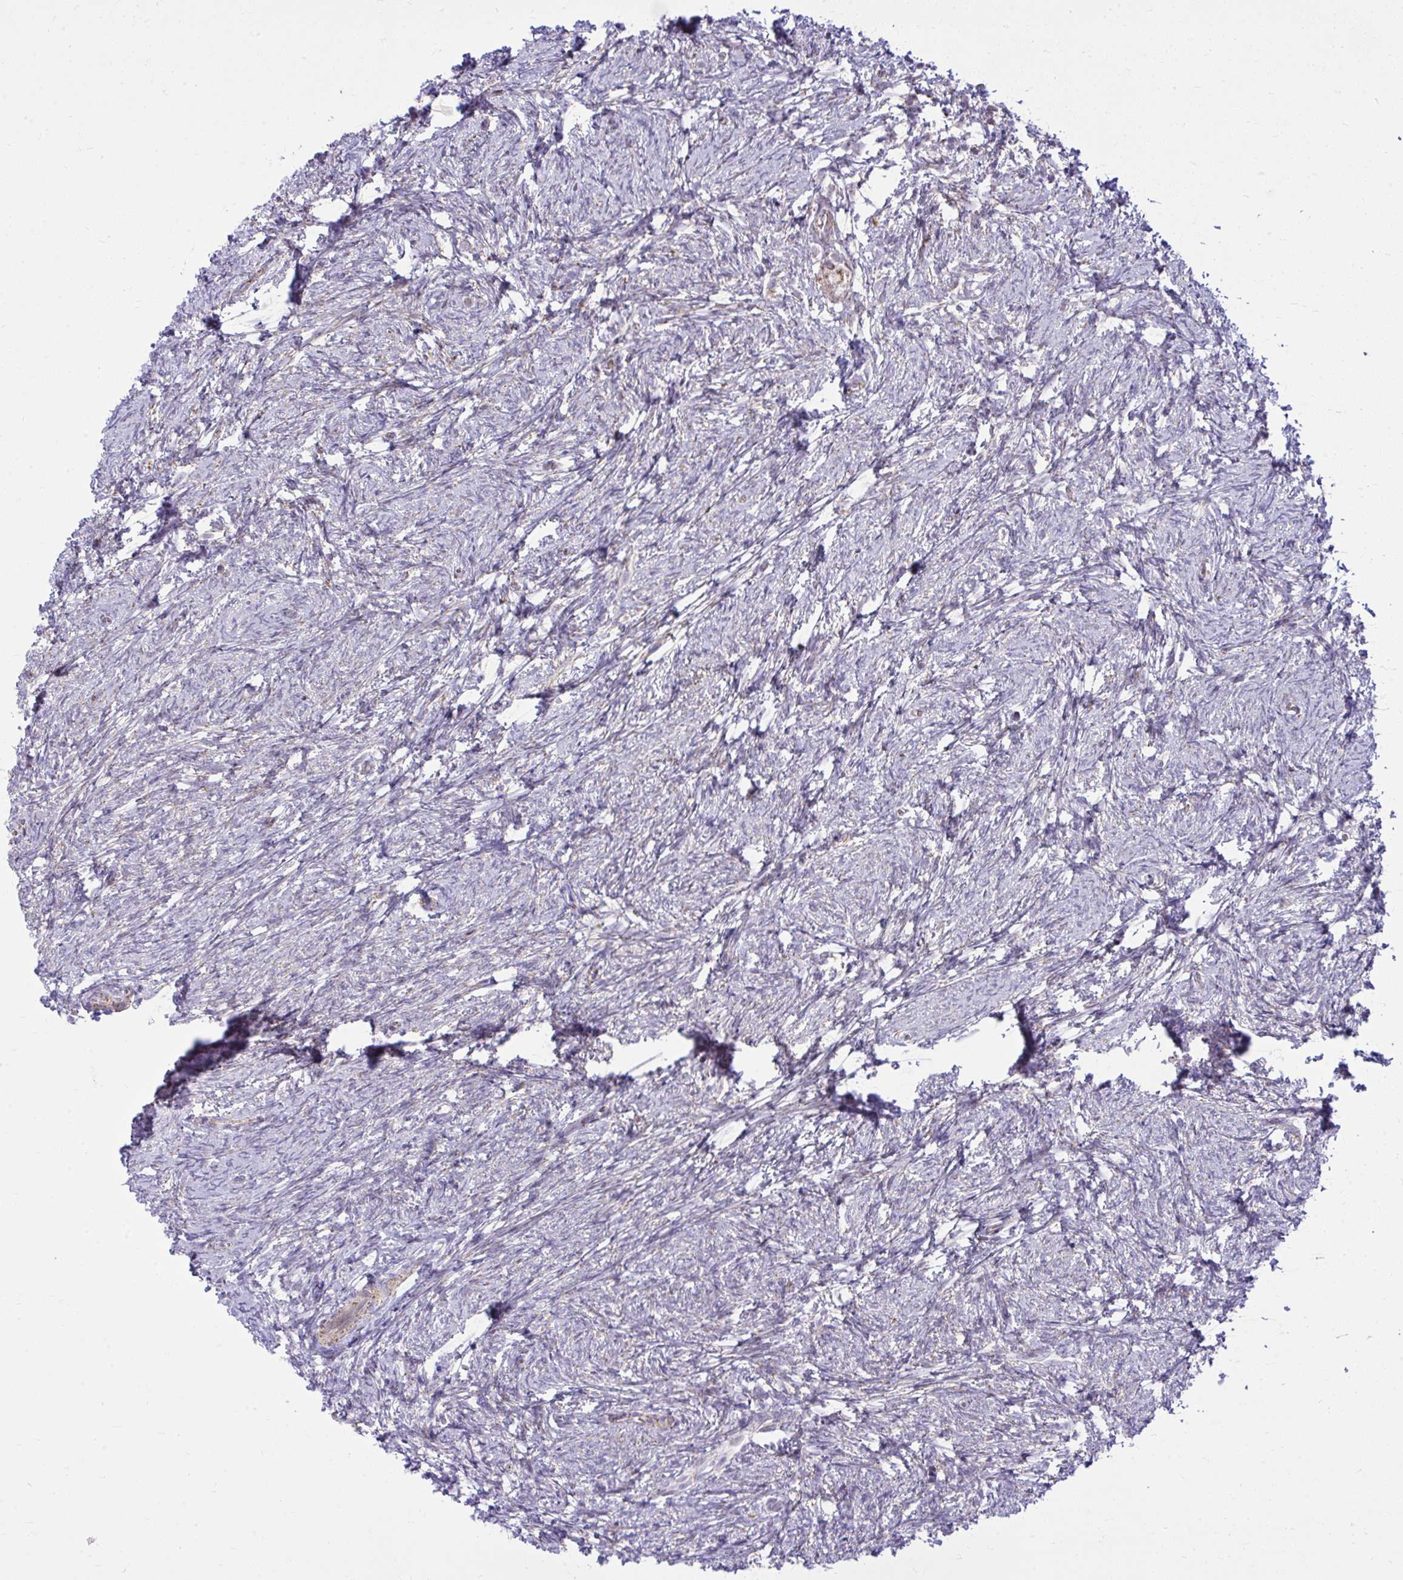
{"staining": {"intensity": "weak", "quantity": ">75%", "location": "cytoplasmic/membranous"}, "tissue": "ovary", "cell_type": "Follicle cells", "image_type": "normal", "snomed": [{"axis": "morphology", "description": "Normal tissue, NOS"}, {"axis": "topography", "description": "Ovary"}], "caption": "Immunohistochemistry image of benign ovary: ovary stained using immunohistochemistry (IHC) exhibits low levels of weak protein expression localized specifically in the cytoplasmic/membranous of follicle cells, appearing as a cytoplasmic/membranous brown color.", "gene": "GPRIN3", "patient": {"sex": "female", "age": 41}}